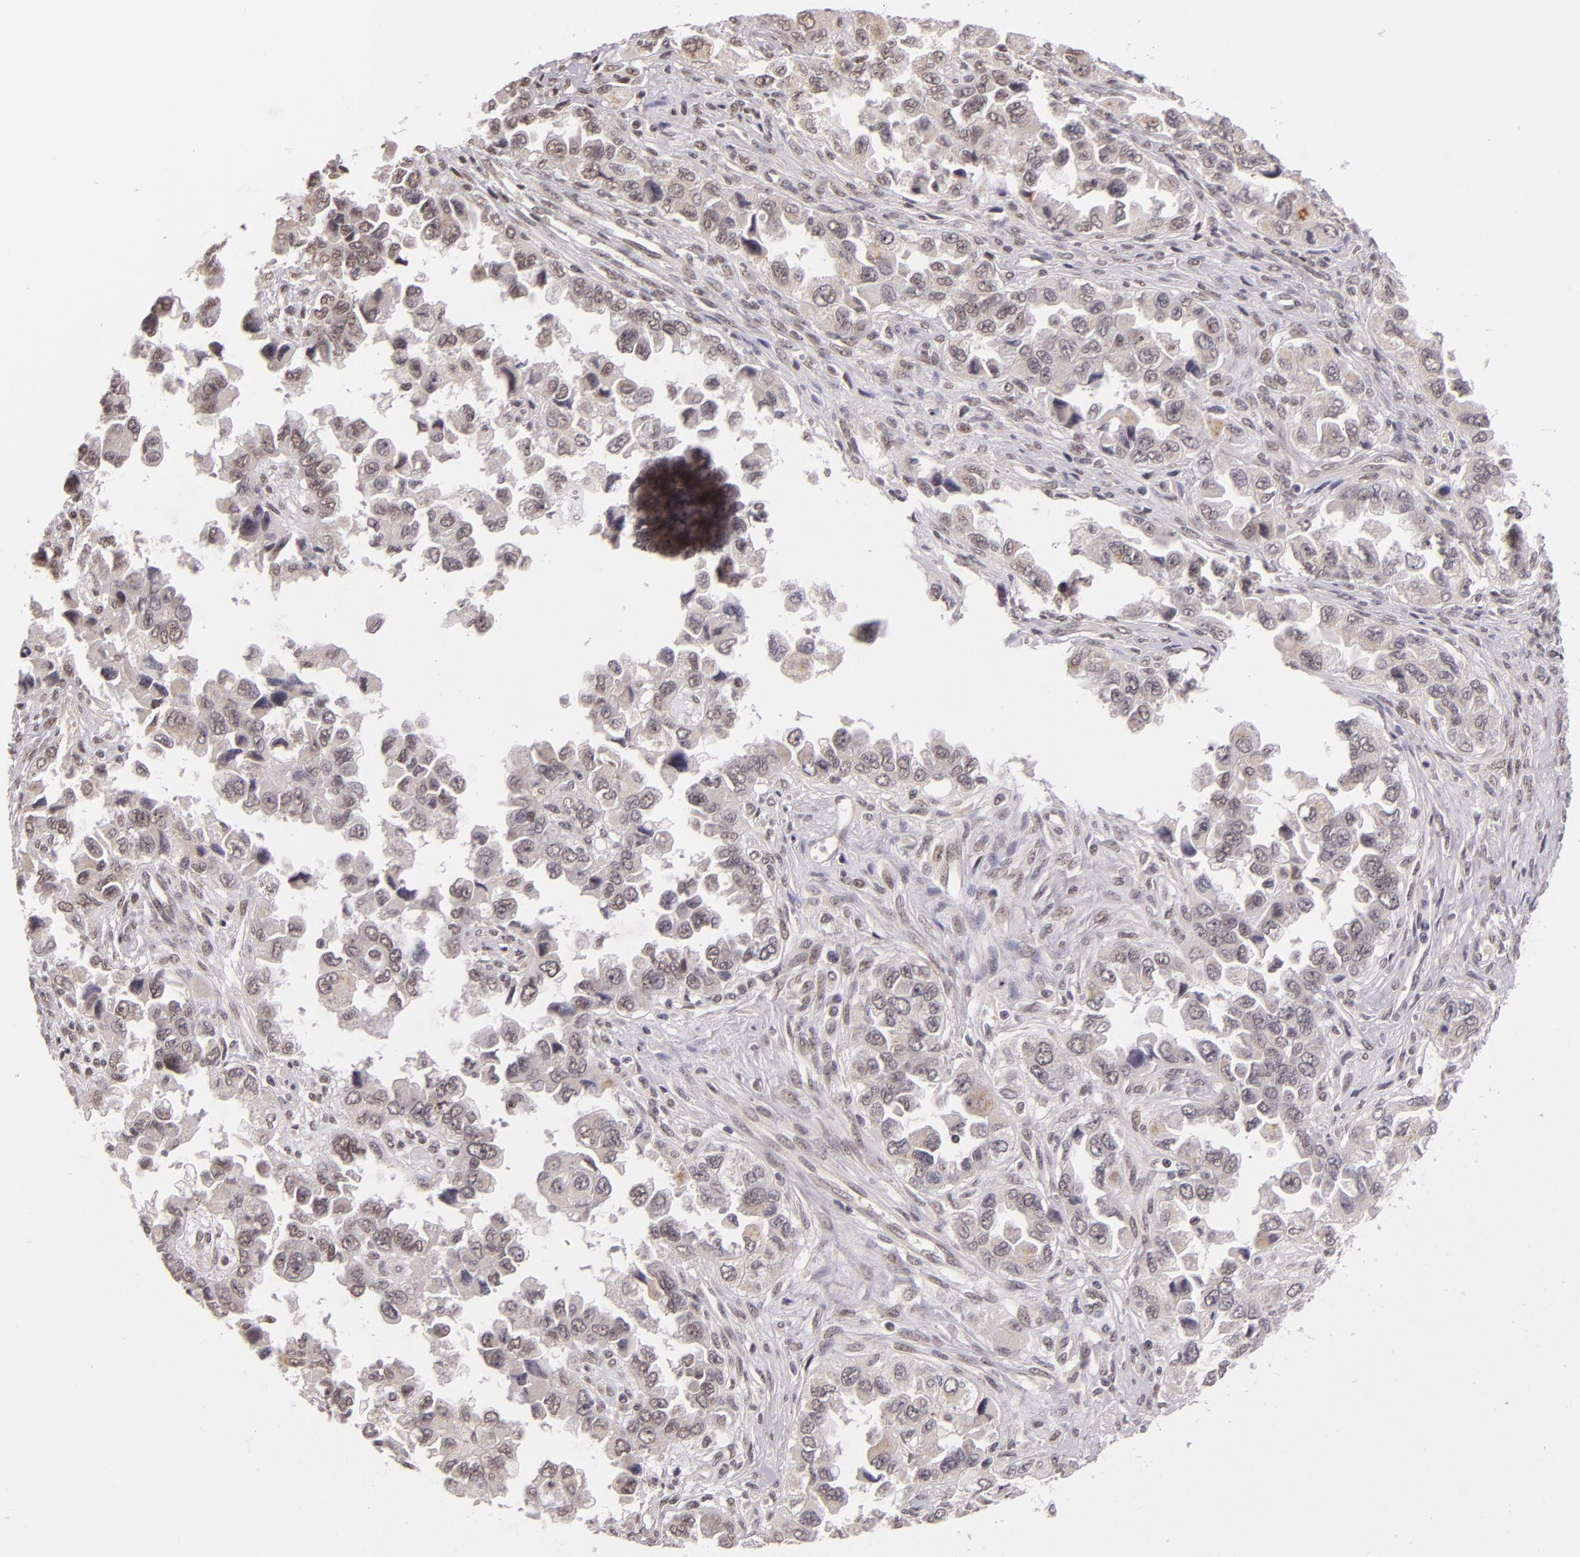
{"staining": {"intensity": "moderate", "quantity": "<25%", "location": "nuclear"}, "tissue": "ovarian cancer", "cell_type": "Tumor cells", "image_type": "cancer", "snomed": [{"axis": "morphology", "description": "Cystadenocarcinoma, serous, NOS"}, {"axis": "topography", "description": "Ovary"}], "caption": "Human ovarian serous cystadenocarcinoma stained for a protein (brown) demonstrates moderate nuclear positive staining in approximately <25% of tumor cells.", "gene": "ALX1", "patient": {"sex": "female", "age": 84}}